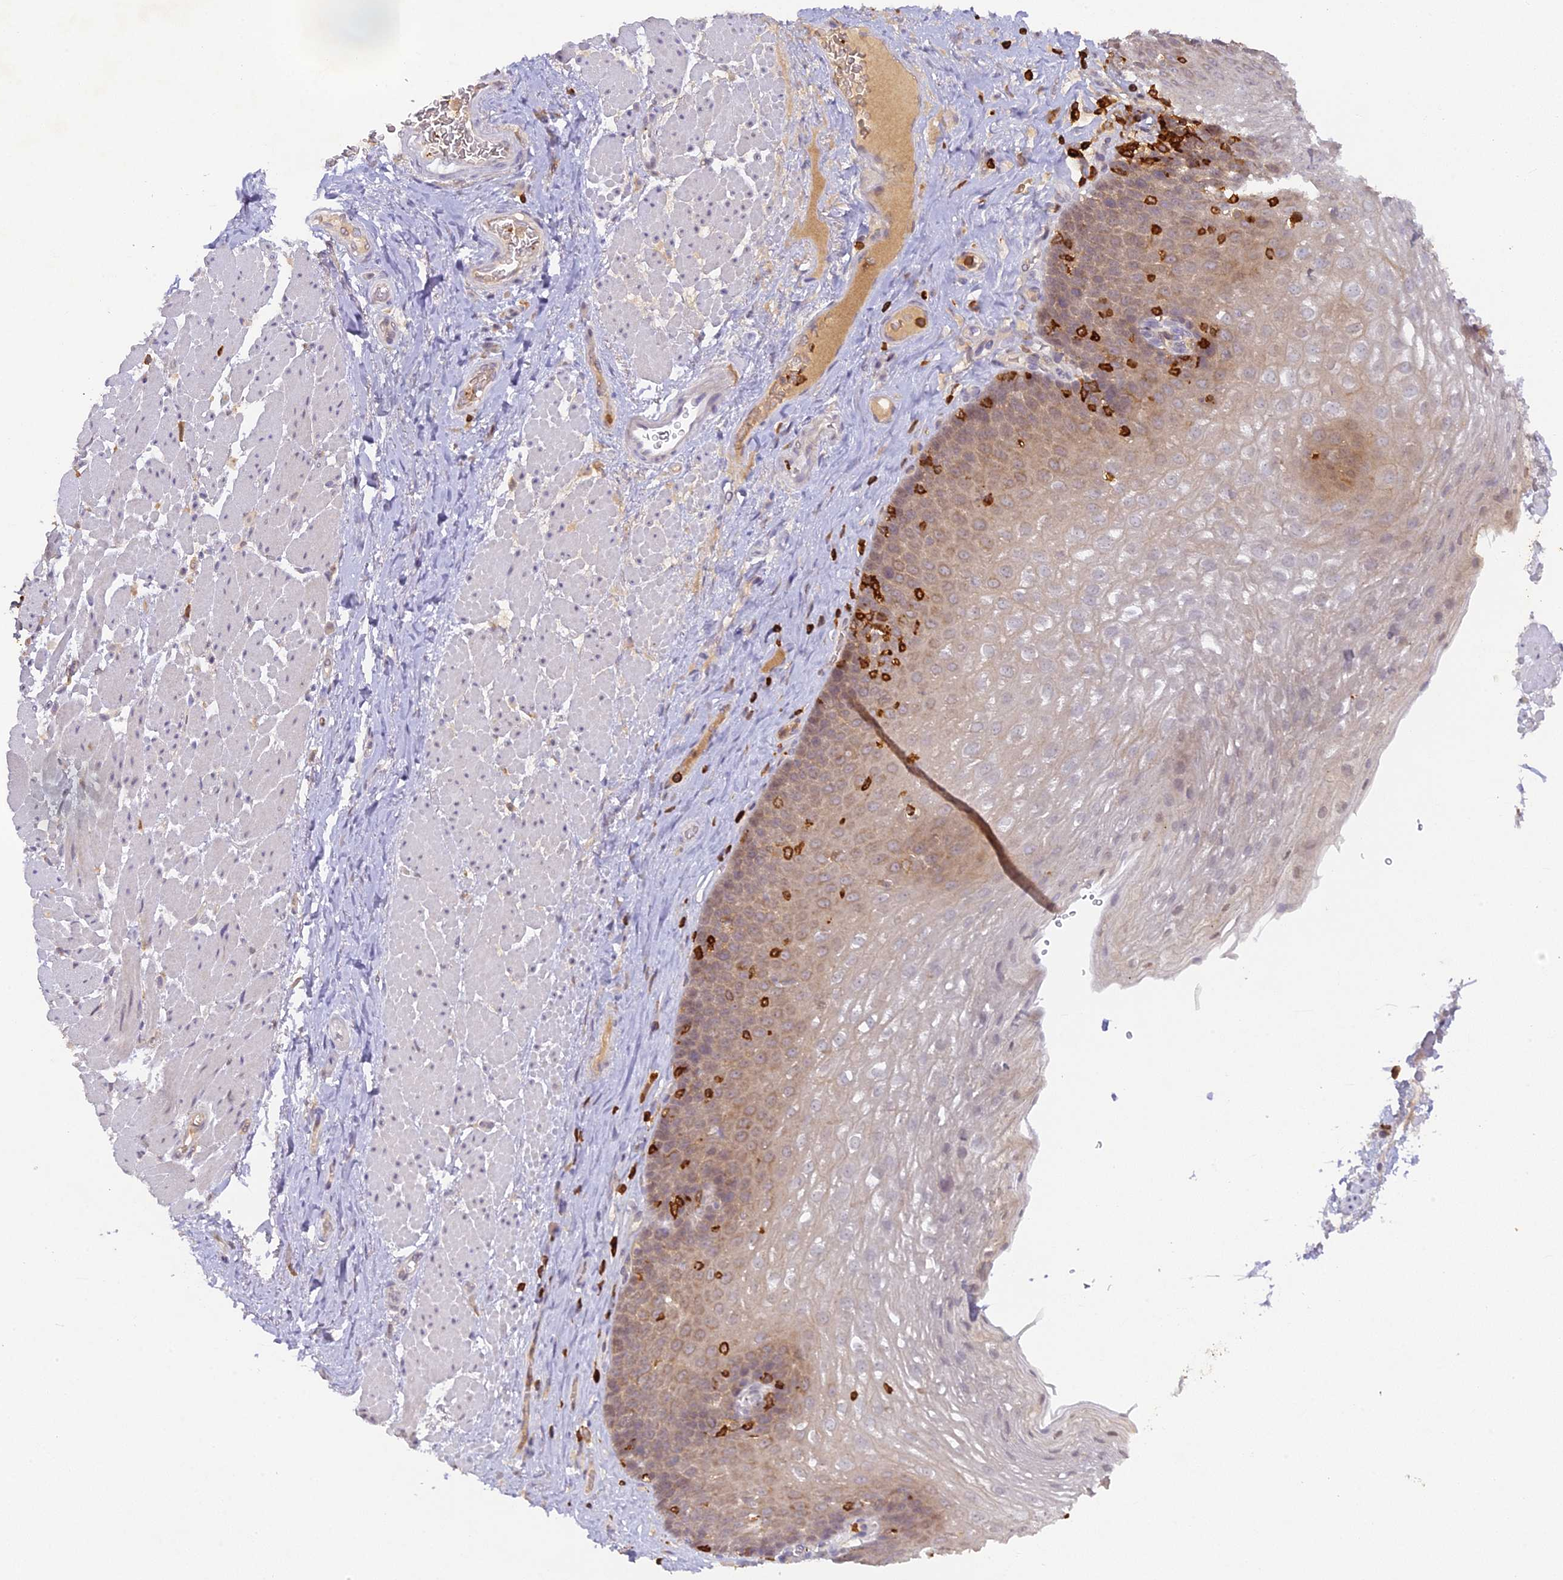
{"staining": {"intensity": "moderate", "quantity": "25%-75%", "location": "cytoplasmic/membranous,nuclear"}, "tissue": "esophagus", "cell_type": "Squamous epithelial cells", "image_type": "normal", "snomed": [{"axis": "morphology", "description": "Normal tissue, NOS"}, {"axis": "topography", "description": "Esophagus"}], "caption": "An IHC micrograph of normal tissue is shown. Protein staining in brown highlights moderate cytoplasmic/membranous,nuclear positivity in esophagus within squamous epithelial cells.", "gene": "FYB1", "patient": {"sex": "female", "age": 66}}